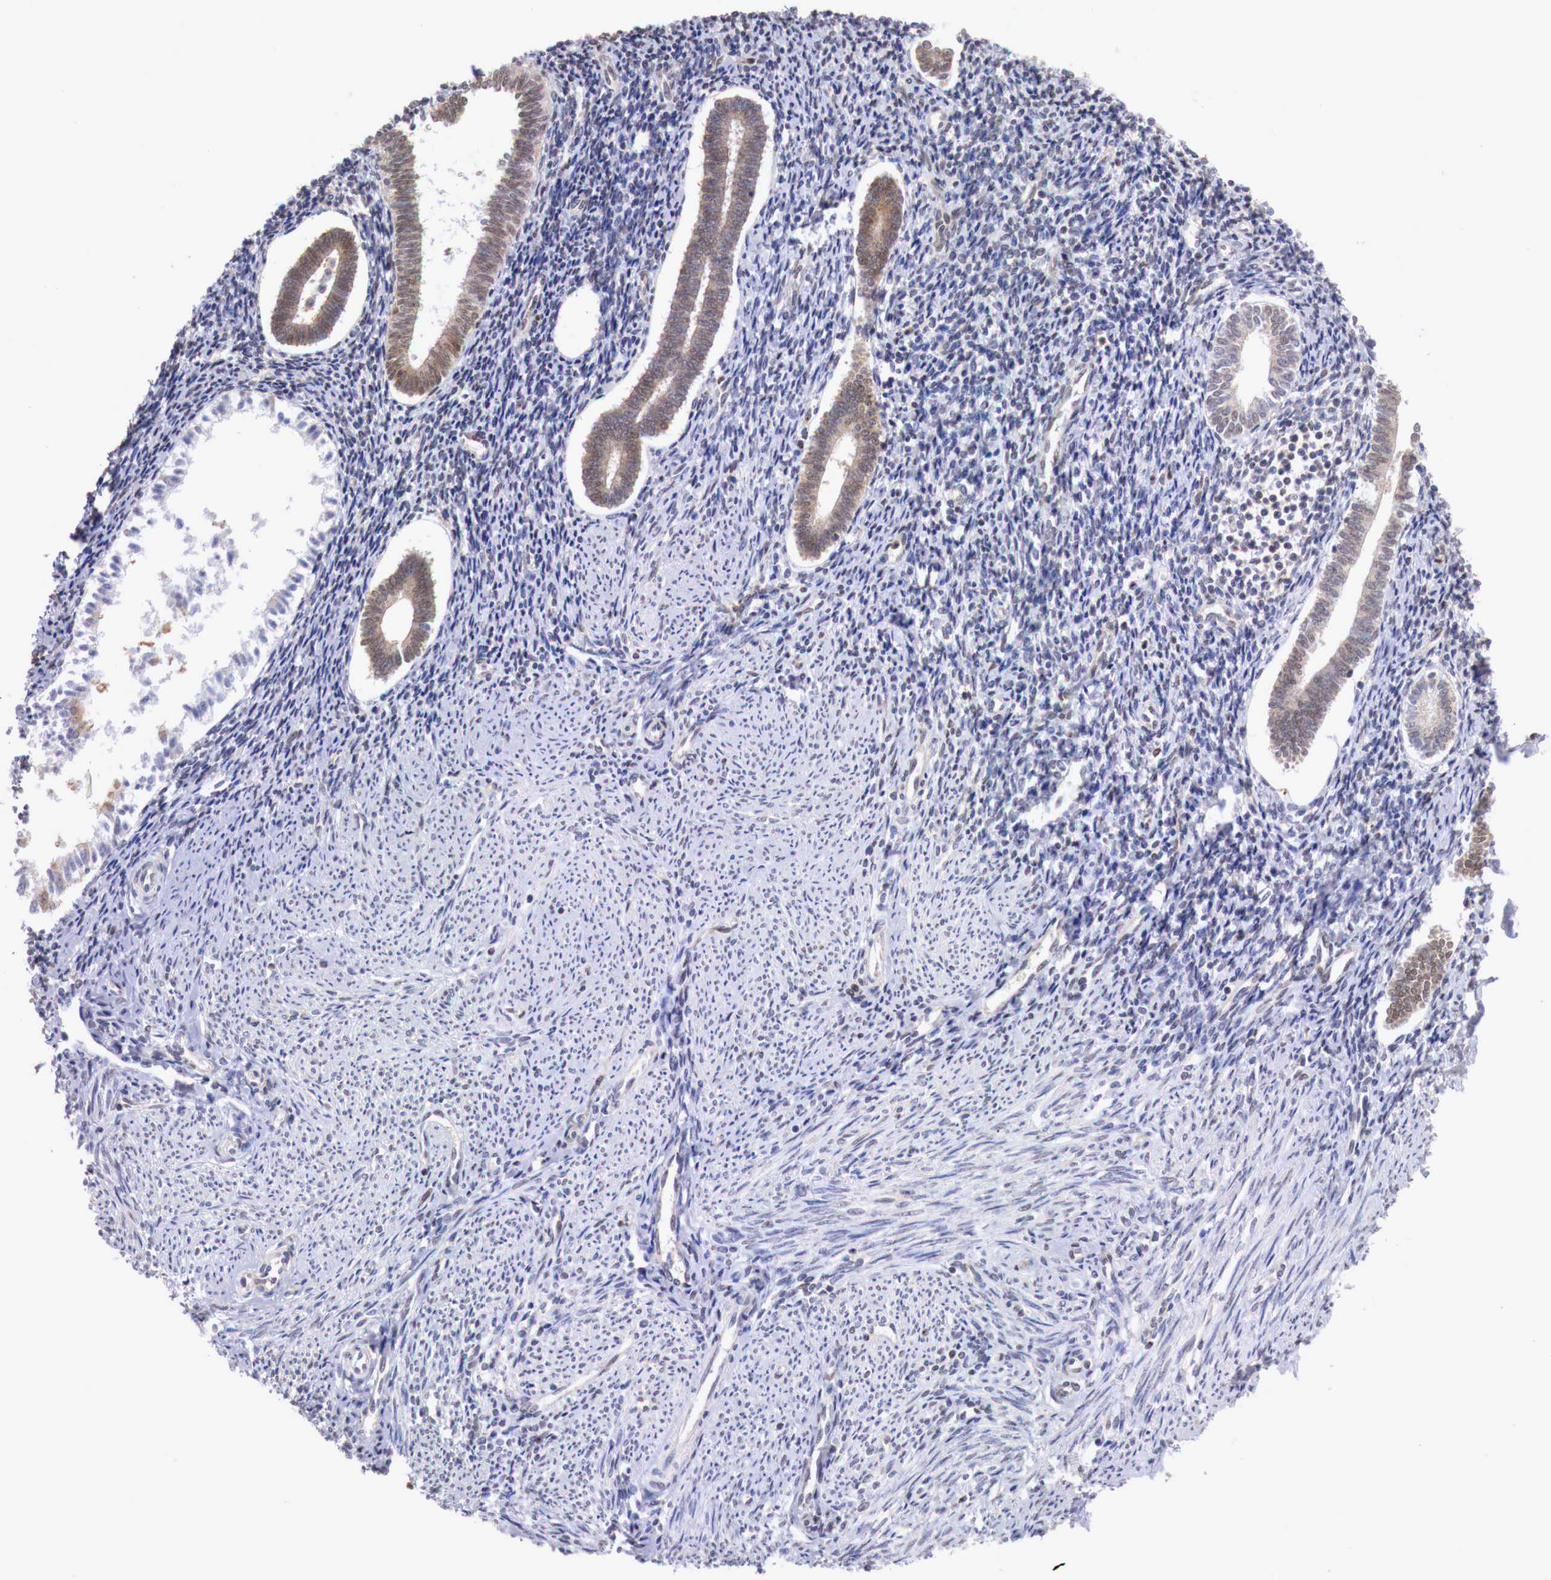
{"staining": {"intensity": "weak", "quantity": "<25%", "location": "nuclear"}, "tissue": "endometrium", "cell_type": "Cells in endometrial stroma", "image_type": "normal", "snomed": [{"axis": "morphology", "description": "Normal tissue, NOS"}, {"axis": "topography", "description": "Endometrium"}], "caption": "This is an immunohistochemistry histopathology image of unremarkable human endometrium. There is no staining in cells in endometrial stroma.", "gene": "PABIR2", "patient": {"sex": "female", "age": 52}}